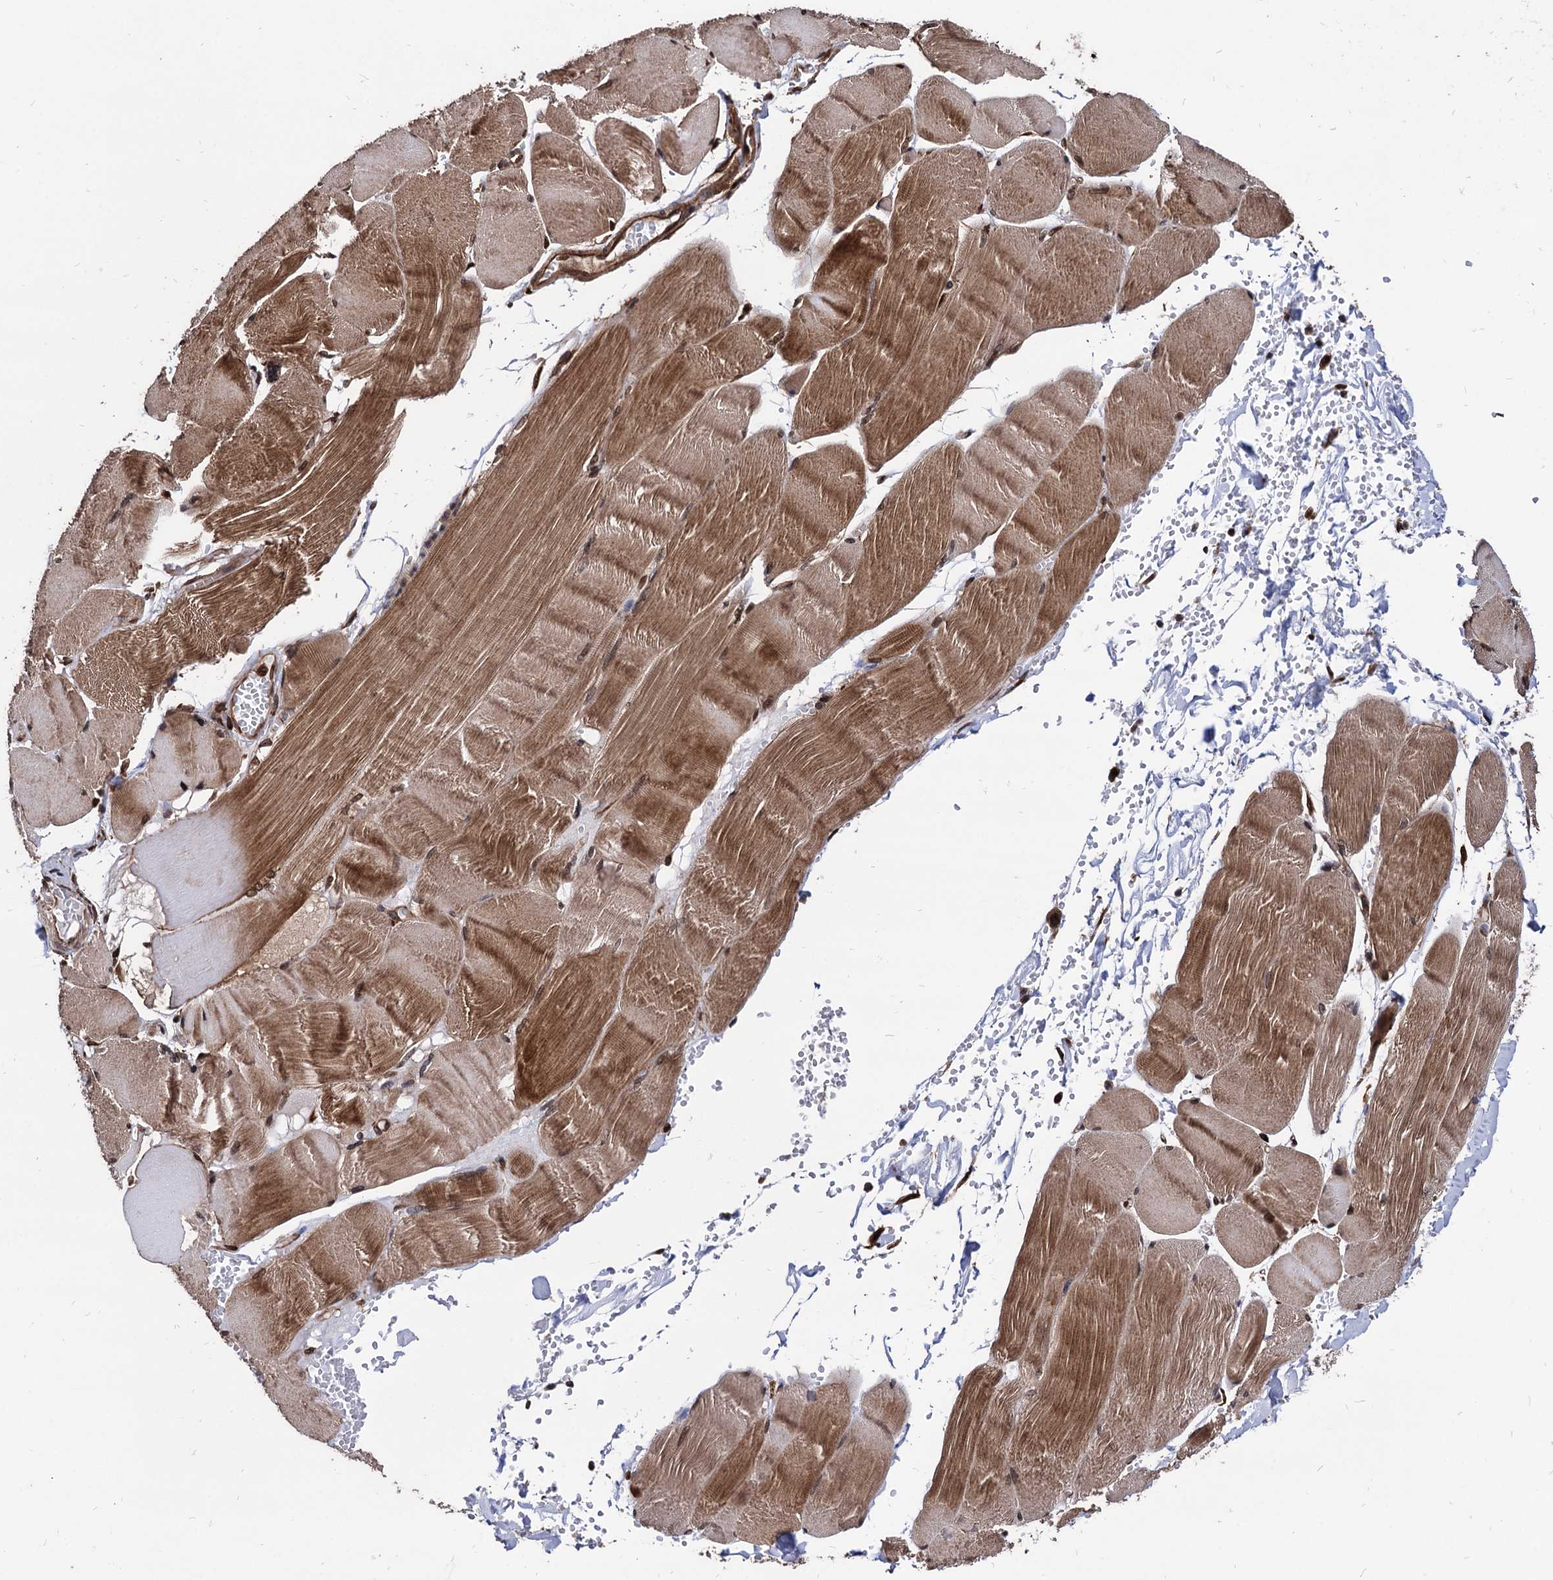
{"staining": {"intensity": "strong", "quantity": ">75%", "location": "cytoplasmic/membranous,nuclear"}, "tissue": "adipose tissue", "cell_type": "Adipocytes", "image_type": "normal", "snomed": [{"axis": "morphology", "description": "Normal tissue, NOS"}, {"axis": "topography", "description": "Skeletal muscle"}, {"axis": "topography", "description": "Peripheral nerve tissue"}], "caption": "Immunohistochemical staining of unremarkable human adipose tissue demonstrates high levels of strong cytoplasmic/membranous,nuclear expression in approximately >75% of adipocytes.", "gene": "ANKRD12", "patient": {"sex": "female", "age": 55}}